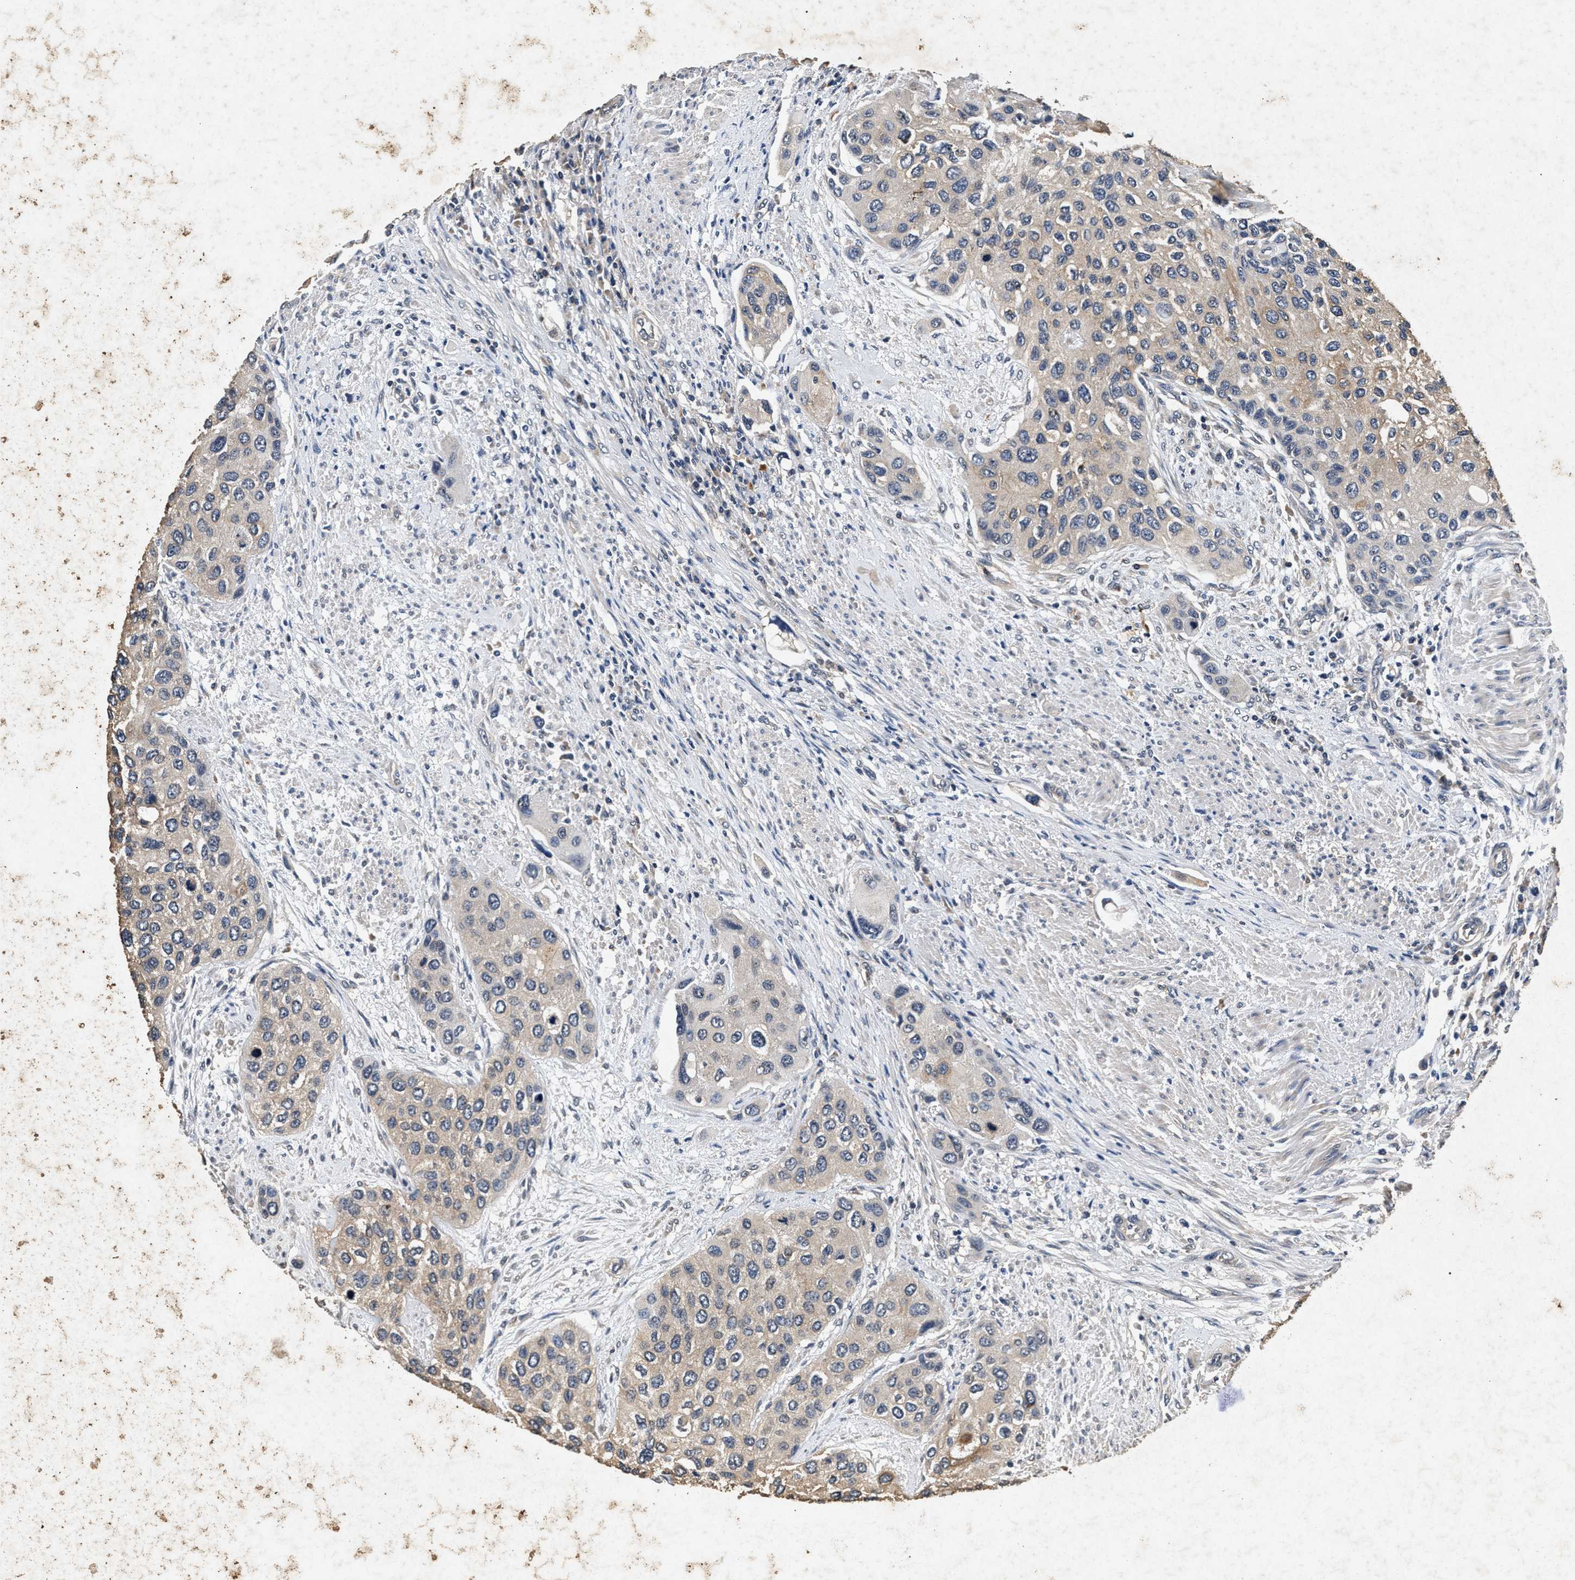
{"staining": {"intensity": "weak", "quantity": "25%-75%", "location": "cytoplasmic/membranous"}, "tissue": "urothelial cancer", "cell_type": "Tumor cells", "image_type": "cancer", "snomed": [{"axis": "morphology", "description": "Urothelial carcinoma, High grade"}, {"axis": "topography", "description": "Urinary bladder"}], "caption": "Urothelial carcinoma (high-grade) stained for a protein (brown) reveals weak cytoplasmic/membranous positive positivity in about 25%-75% of tumor cells.", "gene": "PPP1CC", "patient": {"sex": "female", "age": 56}}